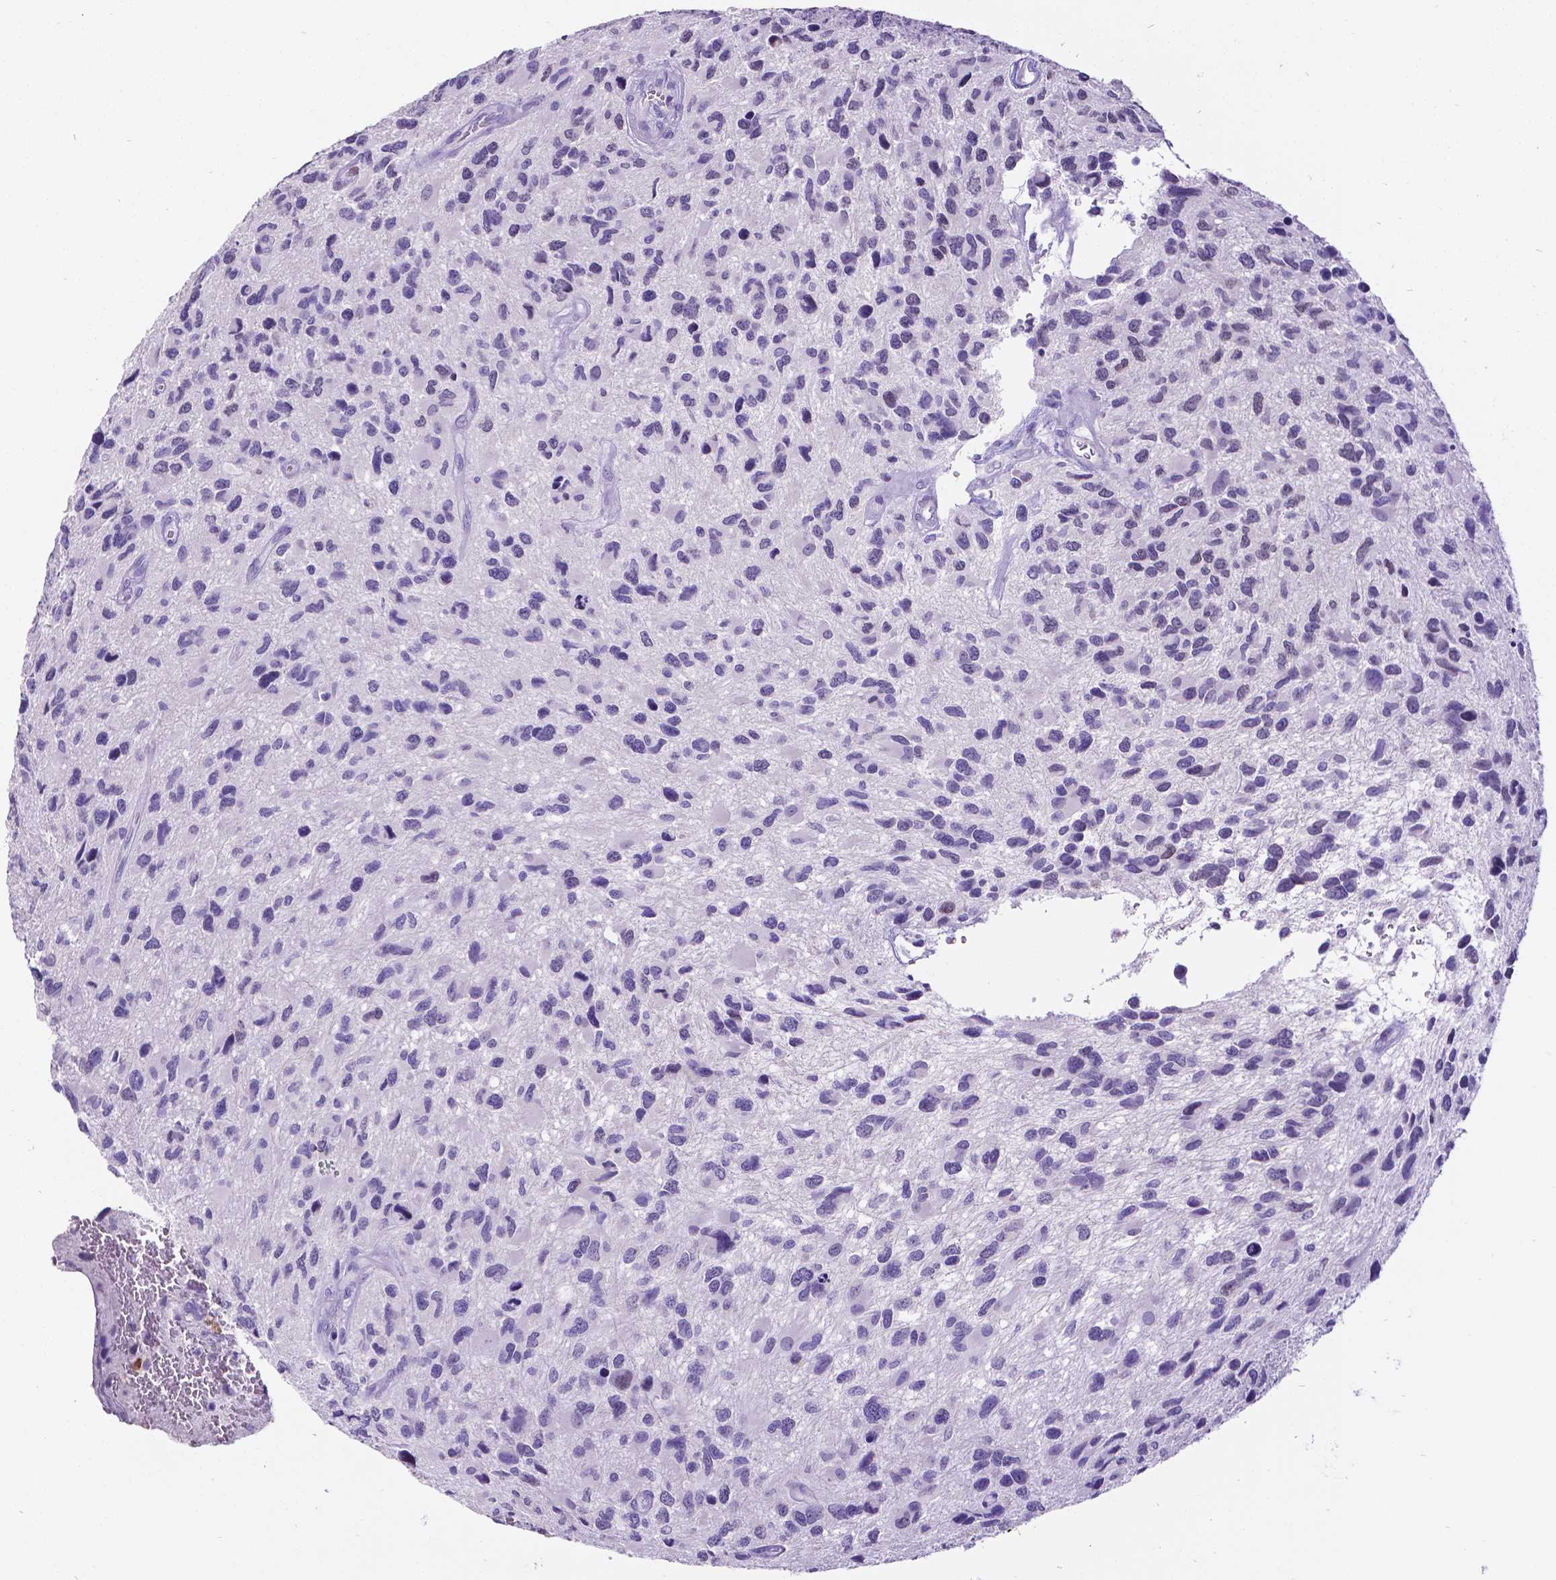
{"staining": {"intensity": "negative", "quantity": "none", "location": "none"}, "tissue": "glioma", "cell_type": "Tumor cells", "image_type": "cancer", "snomed": [{"axis": "morphology", "description": "Glioma, malignant, NOS"}, {"axis": "morphology", "description": "Glioma, malignant, High grade"}, {"axis": "topography", "description": "Brain"}], "caption": "High magnification brightfield microscopy of malignant high-grade glioma stained with DAB (brown) and counterstained with hematoxylin (blue): tumor cells show no significant positivity. Nuclei are stained in blue.", "gene": "SATB2", "patient": {"sex": "female", "age": 71}}